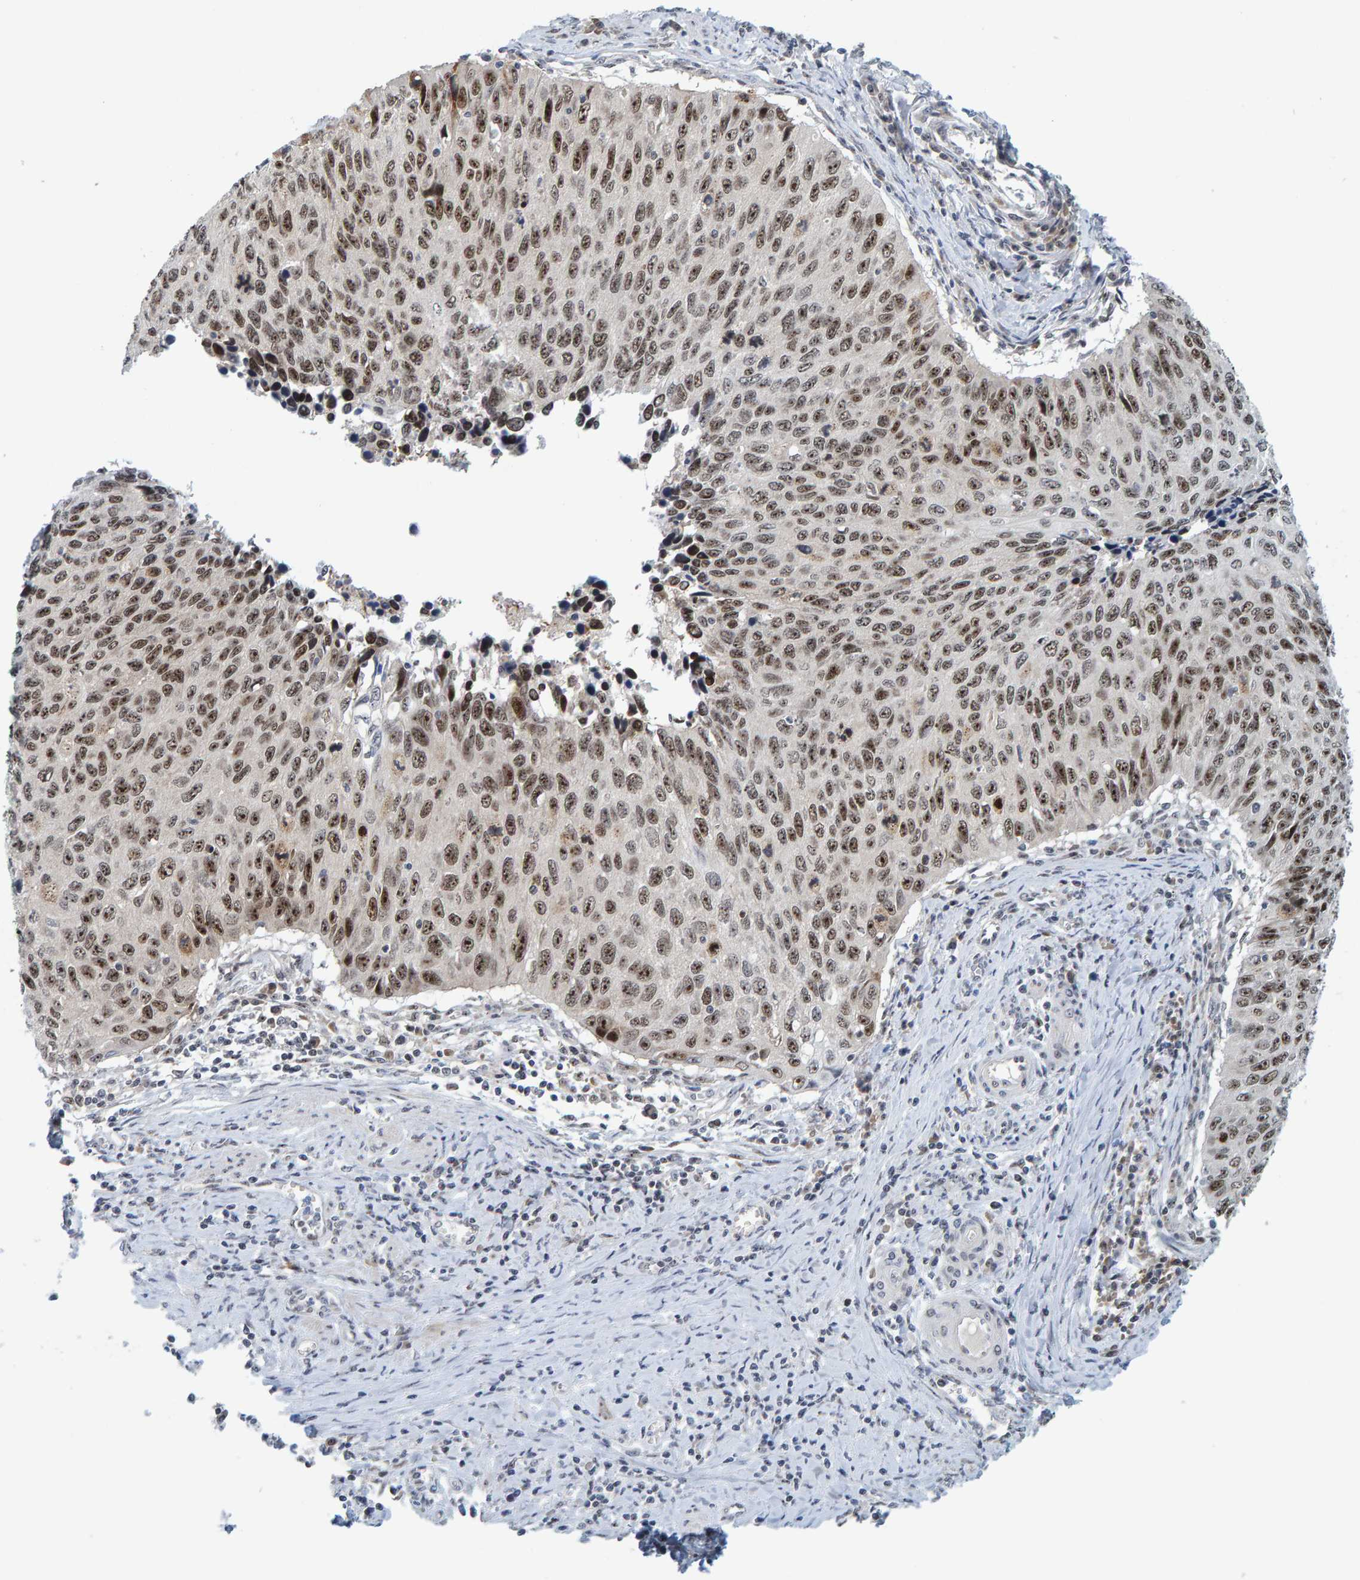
{"staining": {"intensity": "moderate", "quantity": ">75%", "location": "nuclear"}, "tissue": "cervical cancer", "cell_type": "Tumor cells", "image_type": "cancer", "snomed": [{"axis": "morphology", "description": "Squamous cell carcinoma, NOS"}, {"axis": "topography", "description": "Cervix"}], "caption": "Cervical cancer tissue exhibits moderate nuclear expression in about >75% of tumor cells", "gene": "POLR1E", "patient": {"sex": "female", "age": 53}}